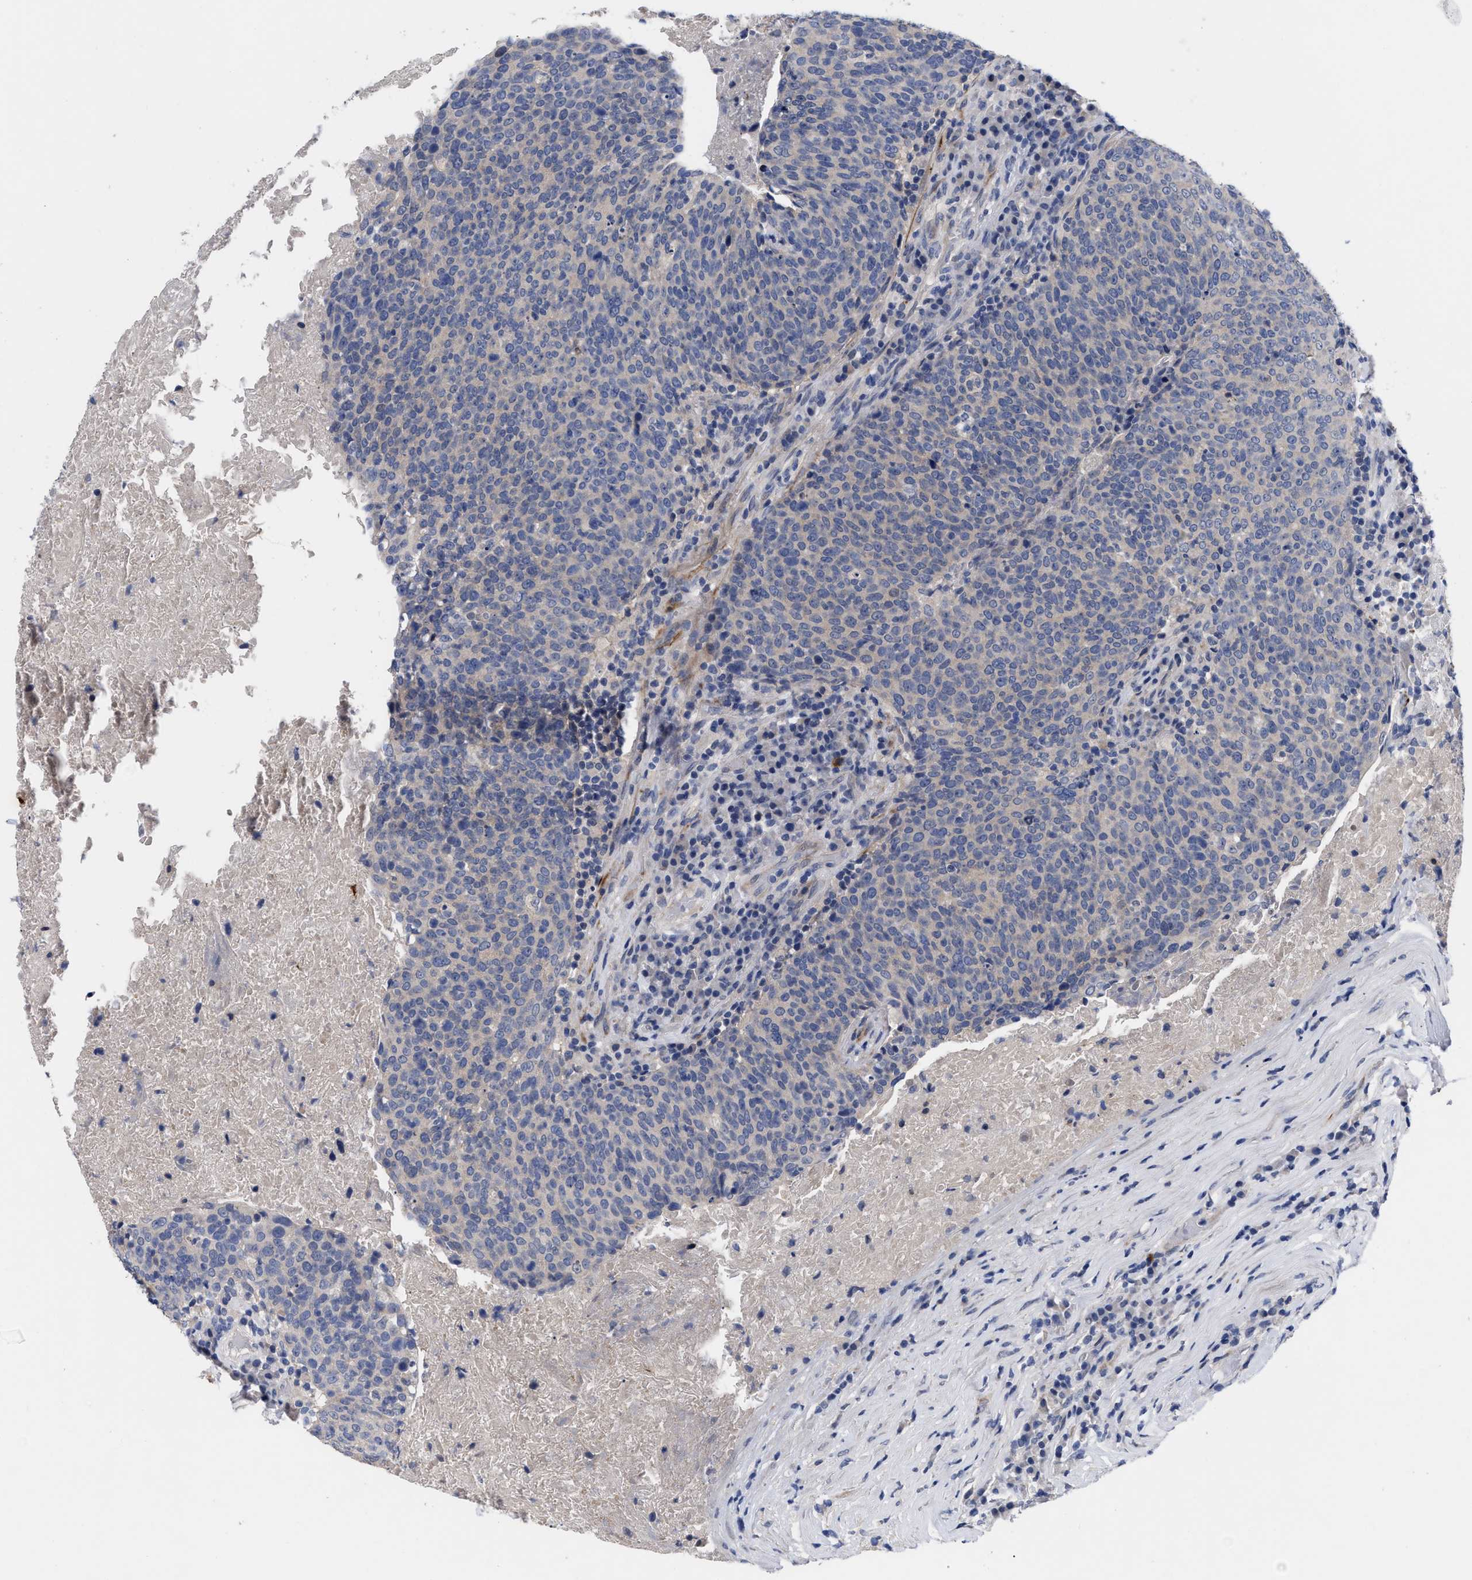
{"staining": {"intensity": "negative", "quantity": "none", "location": "none"}, "tissue": "head and neck cancer", "cell_type": "Tumor cells", "image_type": "cancer", "snomed": [{"axis": "morphology", "description": "Squamous cell carcinoma, NOS"}, {"axis": "morphology", "description": "Squamous cell carcinoma, metastatic, NOS"}, {"axis": "topography", "description": "Lymph node"}, {"axis": "topography", "description": "Head-Neck"}], "caption": "Head and neck cancer was stained to show a protein in brown. There is no significant positivity in tumor cells.", "gene": "CCN5", "patient": {"sex": "male", "age": 62}}